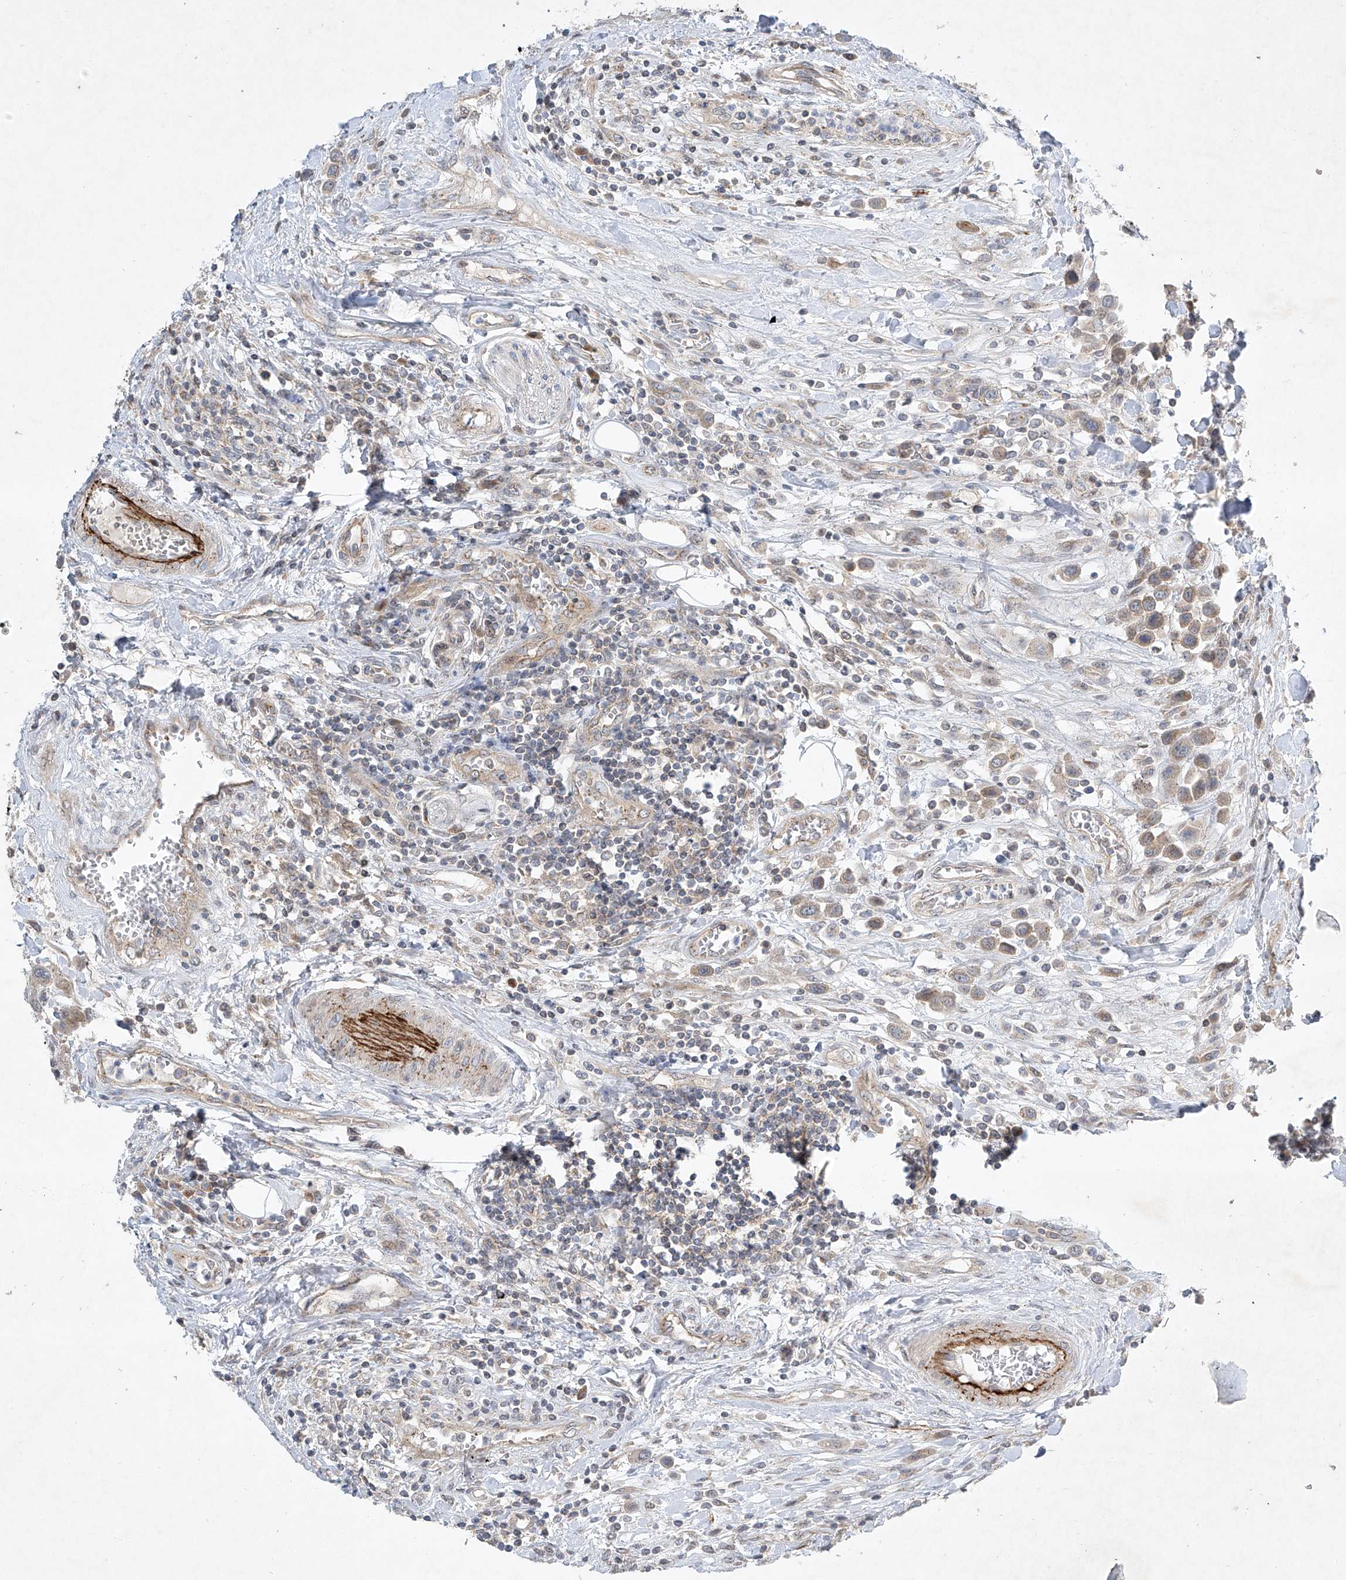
{"staining": {"intensity": "weak", "quantity": ">75%", "location": "cytoplasmic/membranous"}, "tissue": "urothelial cancer", "cell_type": "Tumor cells", "image_type": "cancer", "snomed": [{"axis": "morphology", "description": "Urothelial carcinoma, High grade"}, {"axis": "topography", "description": "Urinary bladder"}], "caption": "A photomicrograph showing weak cytoplasmic/membranous expression in approximately >75% of tumor cells in urothelial carcinoma (high-grade), as visualized by brown immunohistochemical staining.", "gene": "TJAP1", "patient": {"sex": "male", "age": 50}}